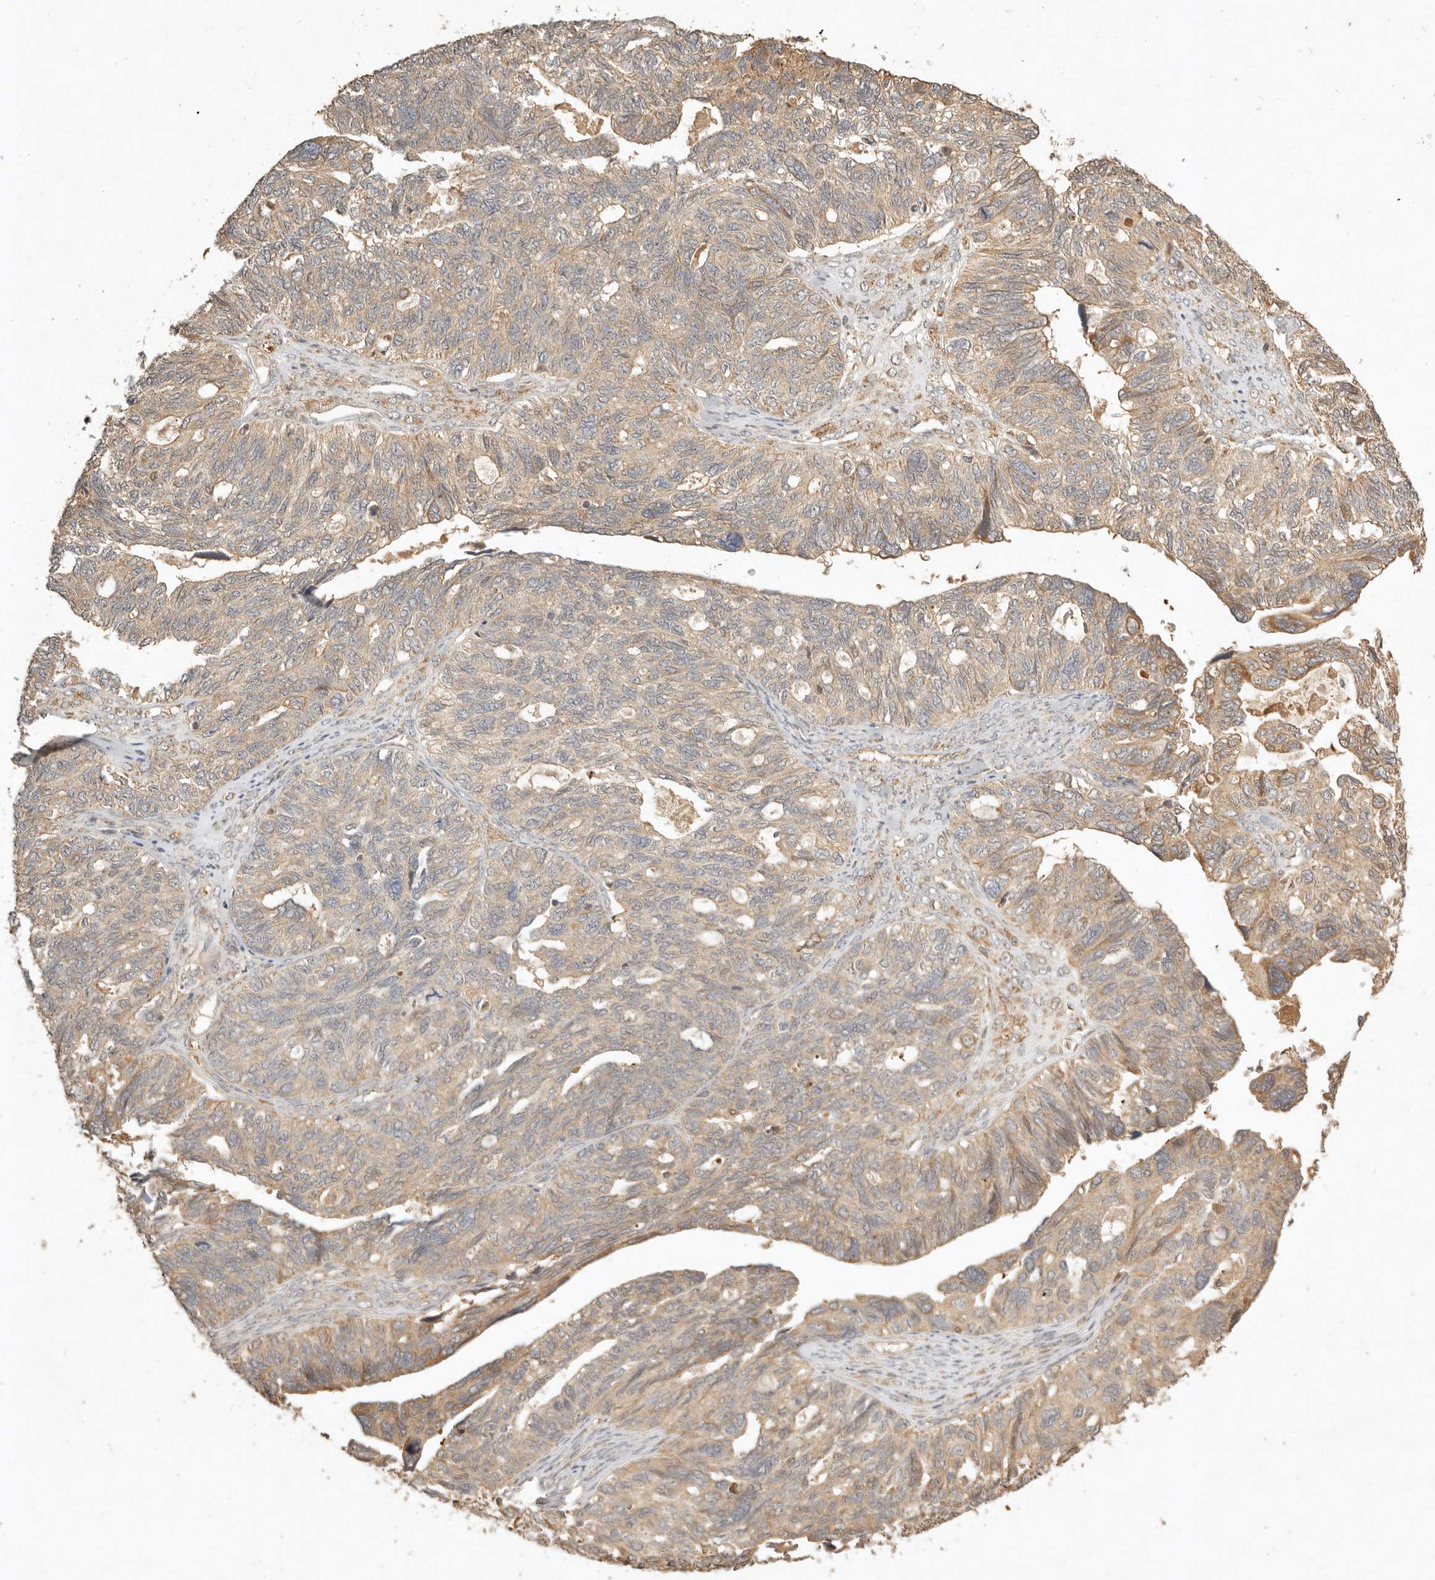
{"staining": {"intensity": "weak", "quantity": ">75%", "location": "cytoplasmic/membranous"}, "tissue": "ovarian cancer", "cell_type": "Tumor cells", "image_type": "cancer", "snomed": [{"axis": "morphology", "description": "Cystadenocarcinoma, serous, NOS"}, {"axis": "topography", "description": "Ovary"}], "caption": "Weak cytoplasmic/membranous protein expression is present in about >75% of tumor cells in ovarian cancer.", "gene": "CLEC4C", "patient": {"sex": "female", "age": 79}}